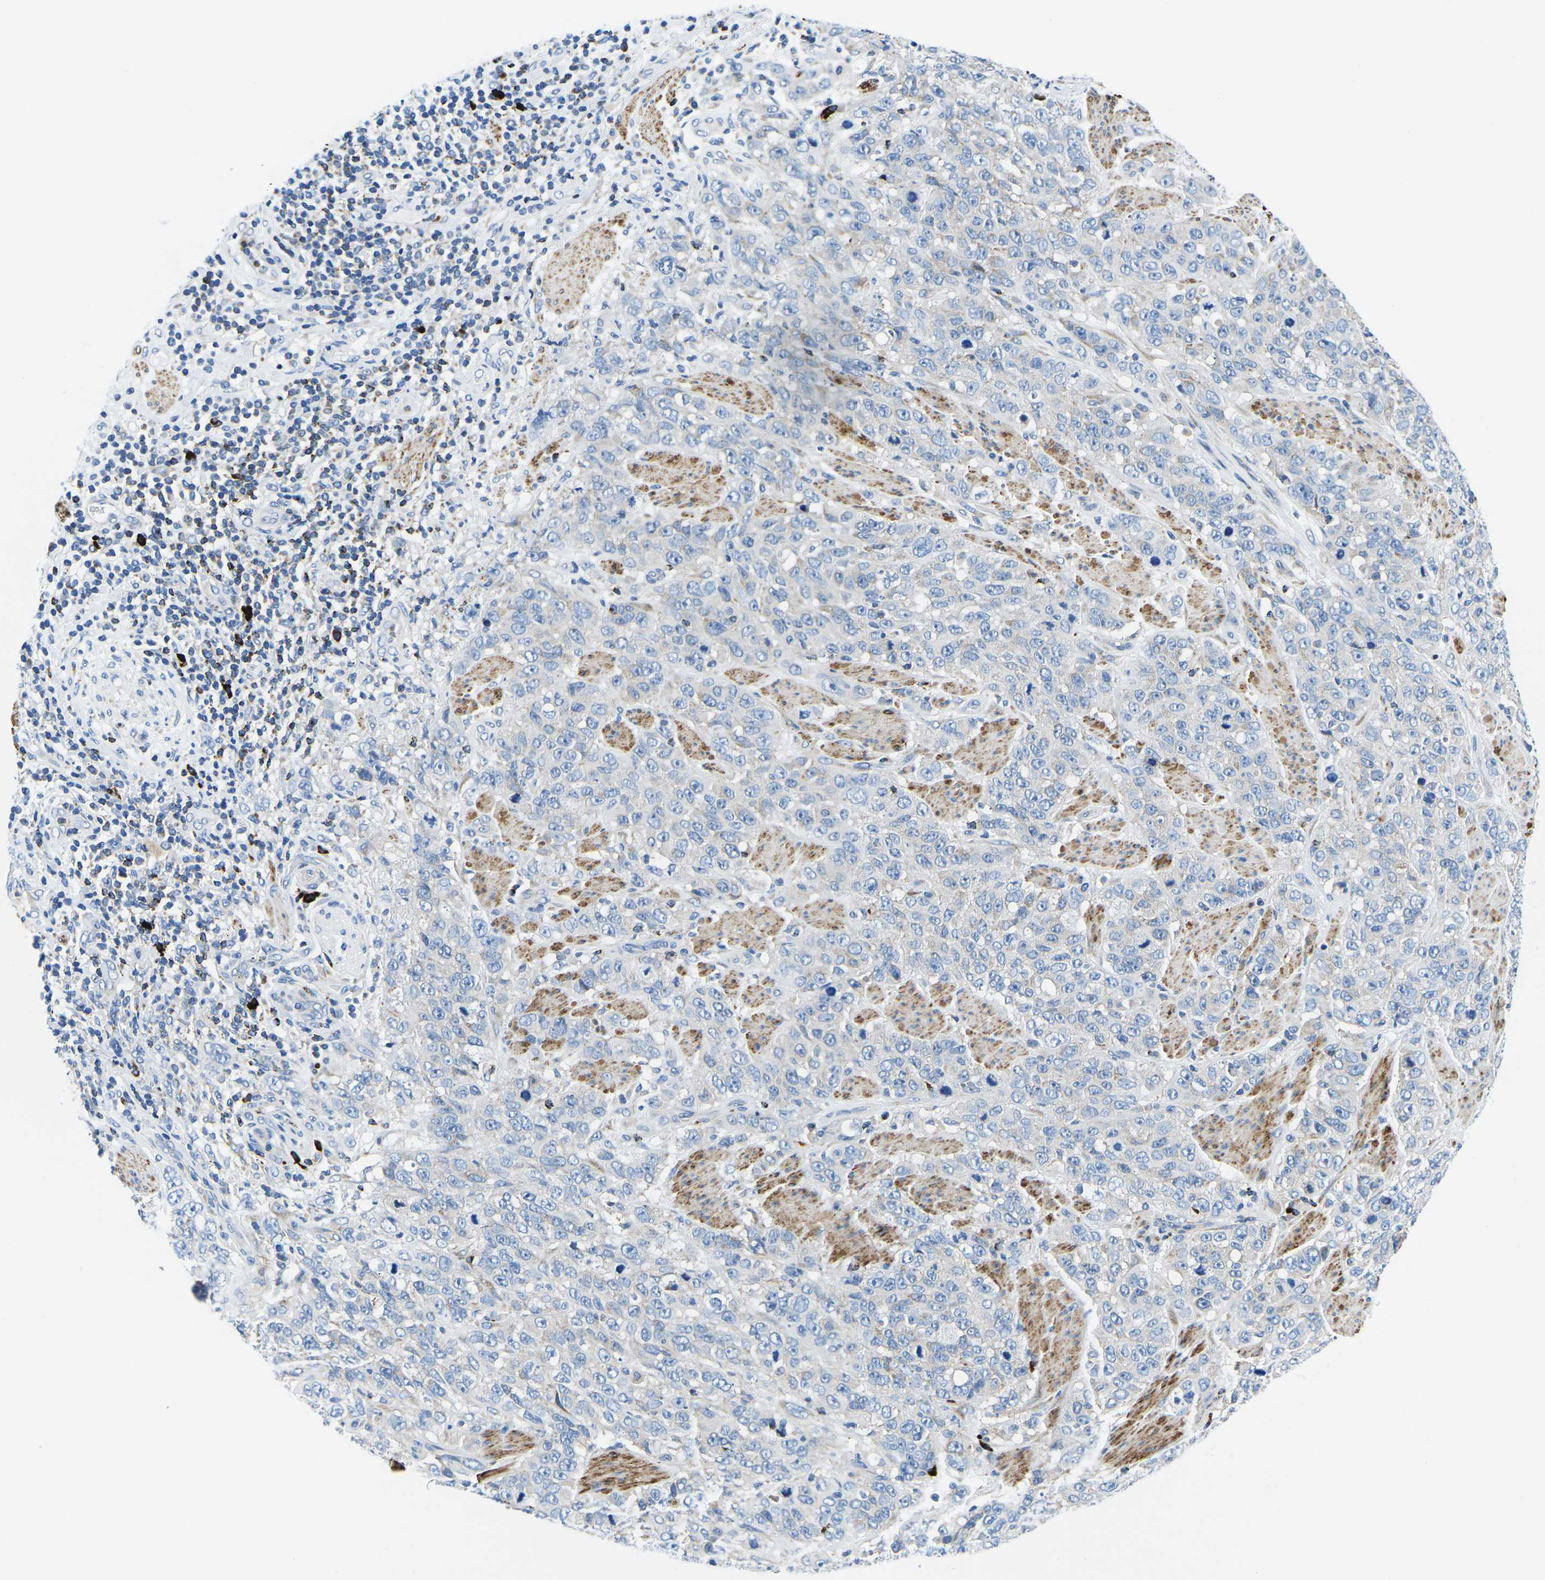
{"staining": {"intensity": "negative", "quantity": "none", "location": "none"}, "tissue": "stomach cancer", "cell_type": "Tumor cells", "image_type": "cancer", "snomed": [{"axis": "morphology", "description": "Adenocarcinoma, NOS"}, {"axis": "topography", "description": "Stomach"}], "caption": "This is an immunohistochemistry photomicrograph of human stomach cancer. There is no positivity in tumor cells.", "gene": "MC4R", "patient": {"sex": "male", "age": 48}}